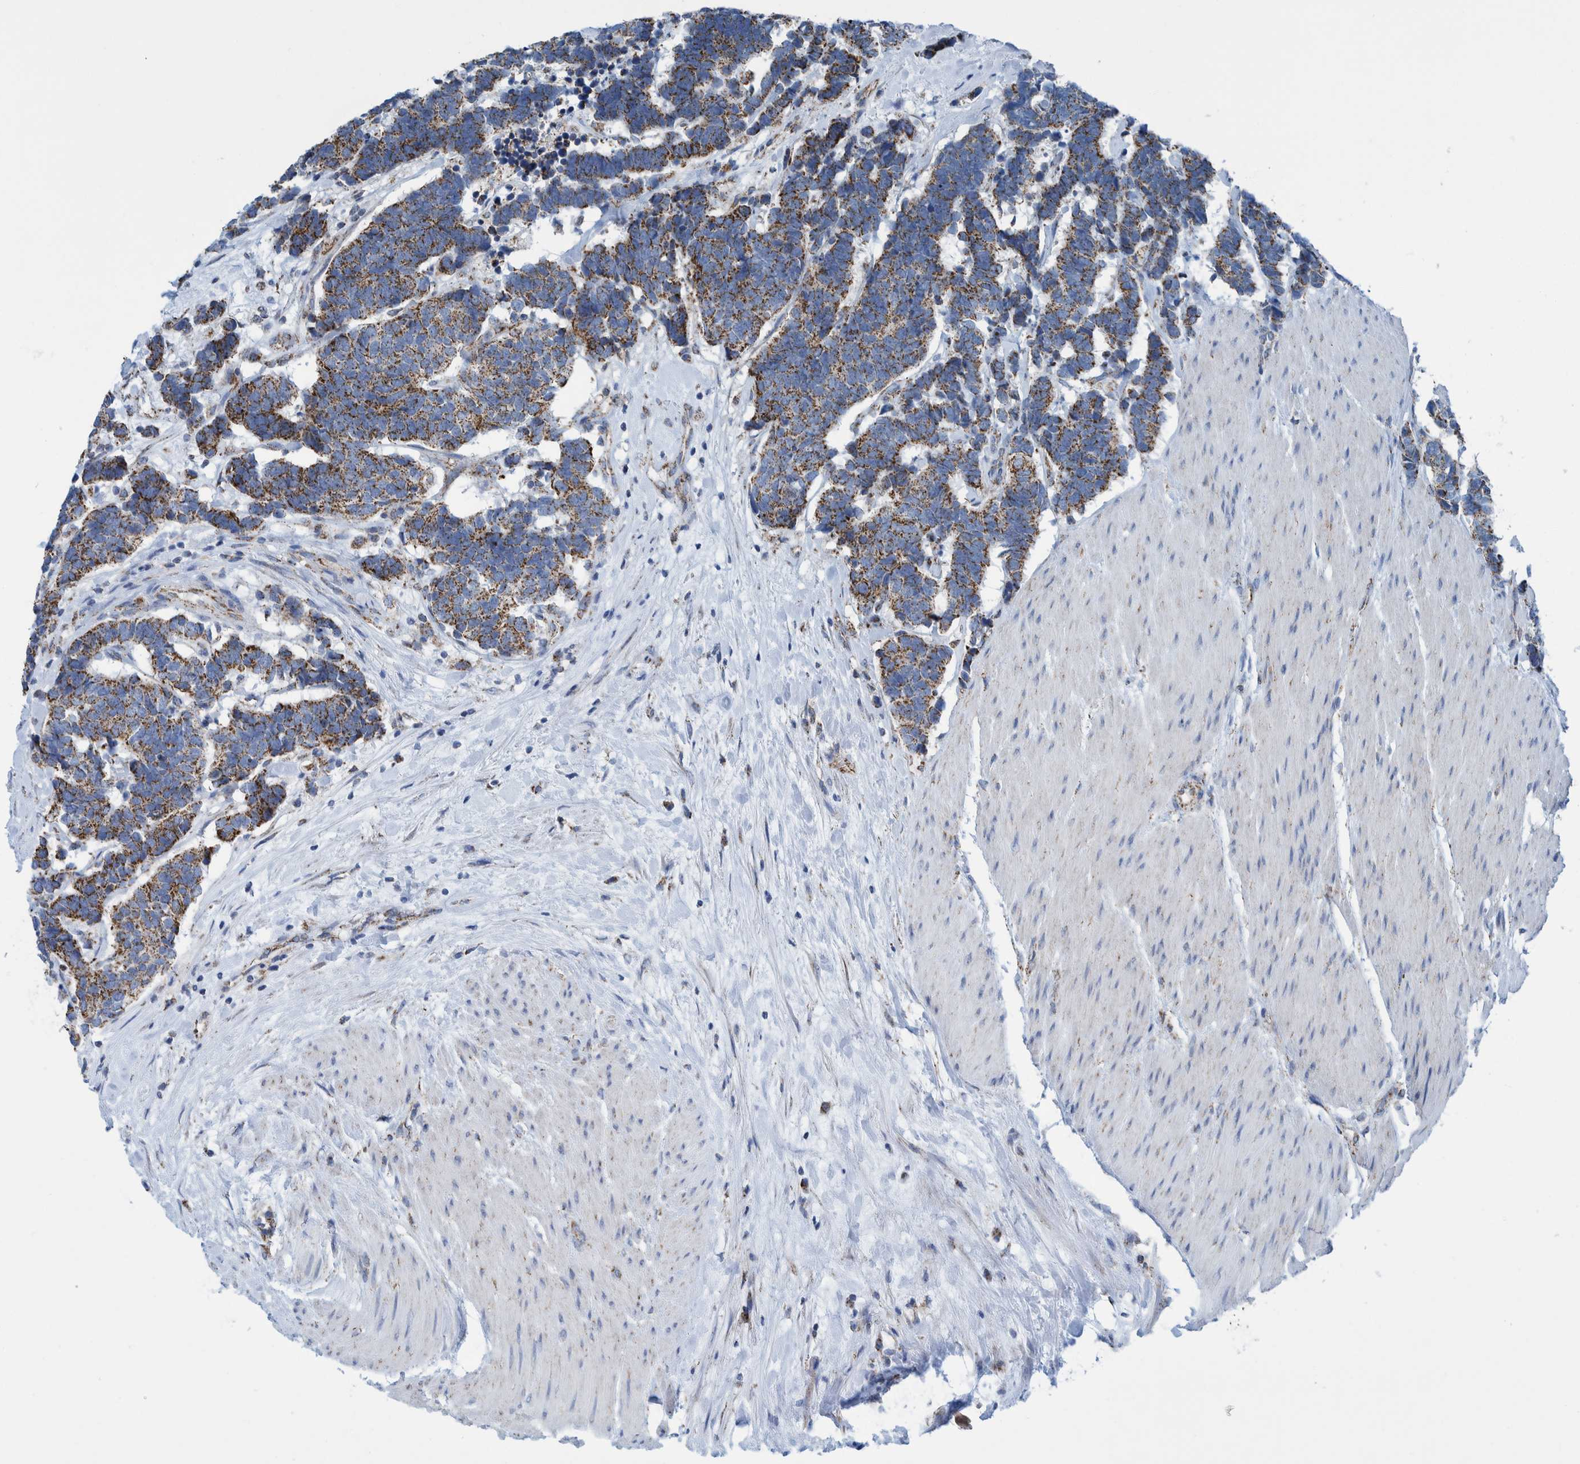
{"staining": {"intensity": "moderate", "quantity": ">75%", "location": "cytoplasmic/membranous"}, "tissue": "carcinoid", "cell_type": "Tumor cells", "image_type": "cancer", "snomed": [{"axis": "morphology", "description": "Carcinoma, NOS"}, {"axis": "morphology", "description": "Carcinoid, malignant, NOS"}, {"axis": "topography", "description": "Urinary bladder"}], "caption": "Tumor cells reveal moderate cytoplasmic/membranous positivity in approximately >75% of cells in carcinoid.", "gene": "MRPS7", "patient": {"sex": "male", "age": 57}}